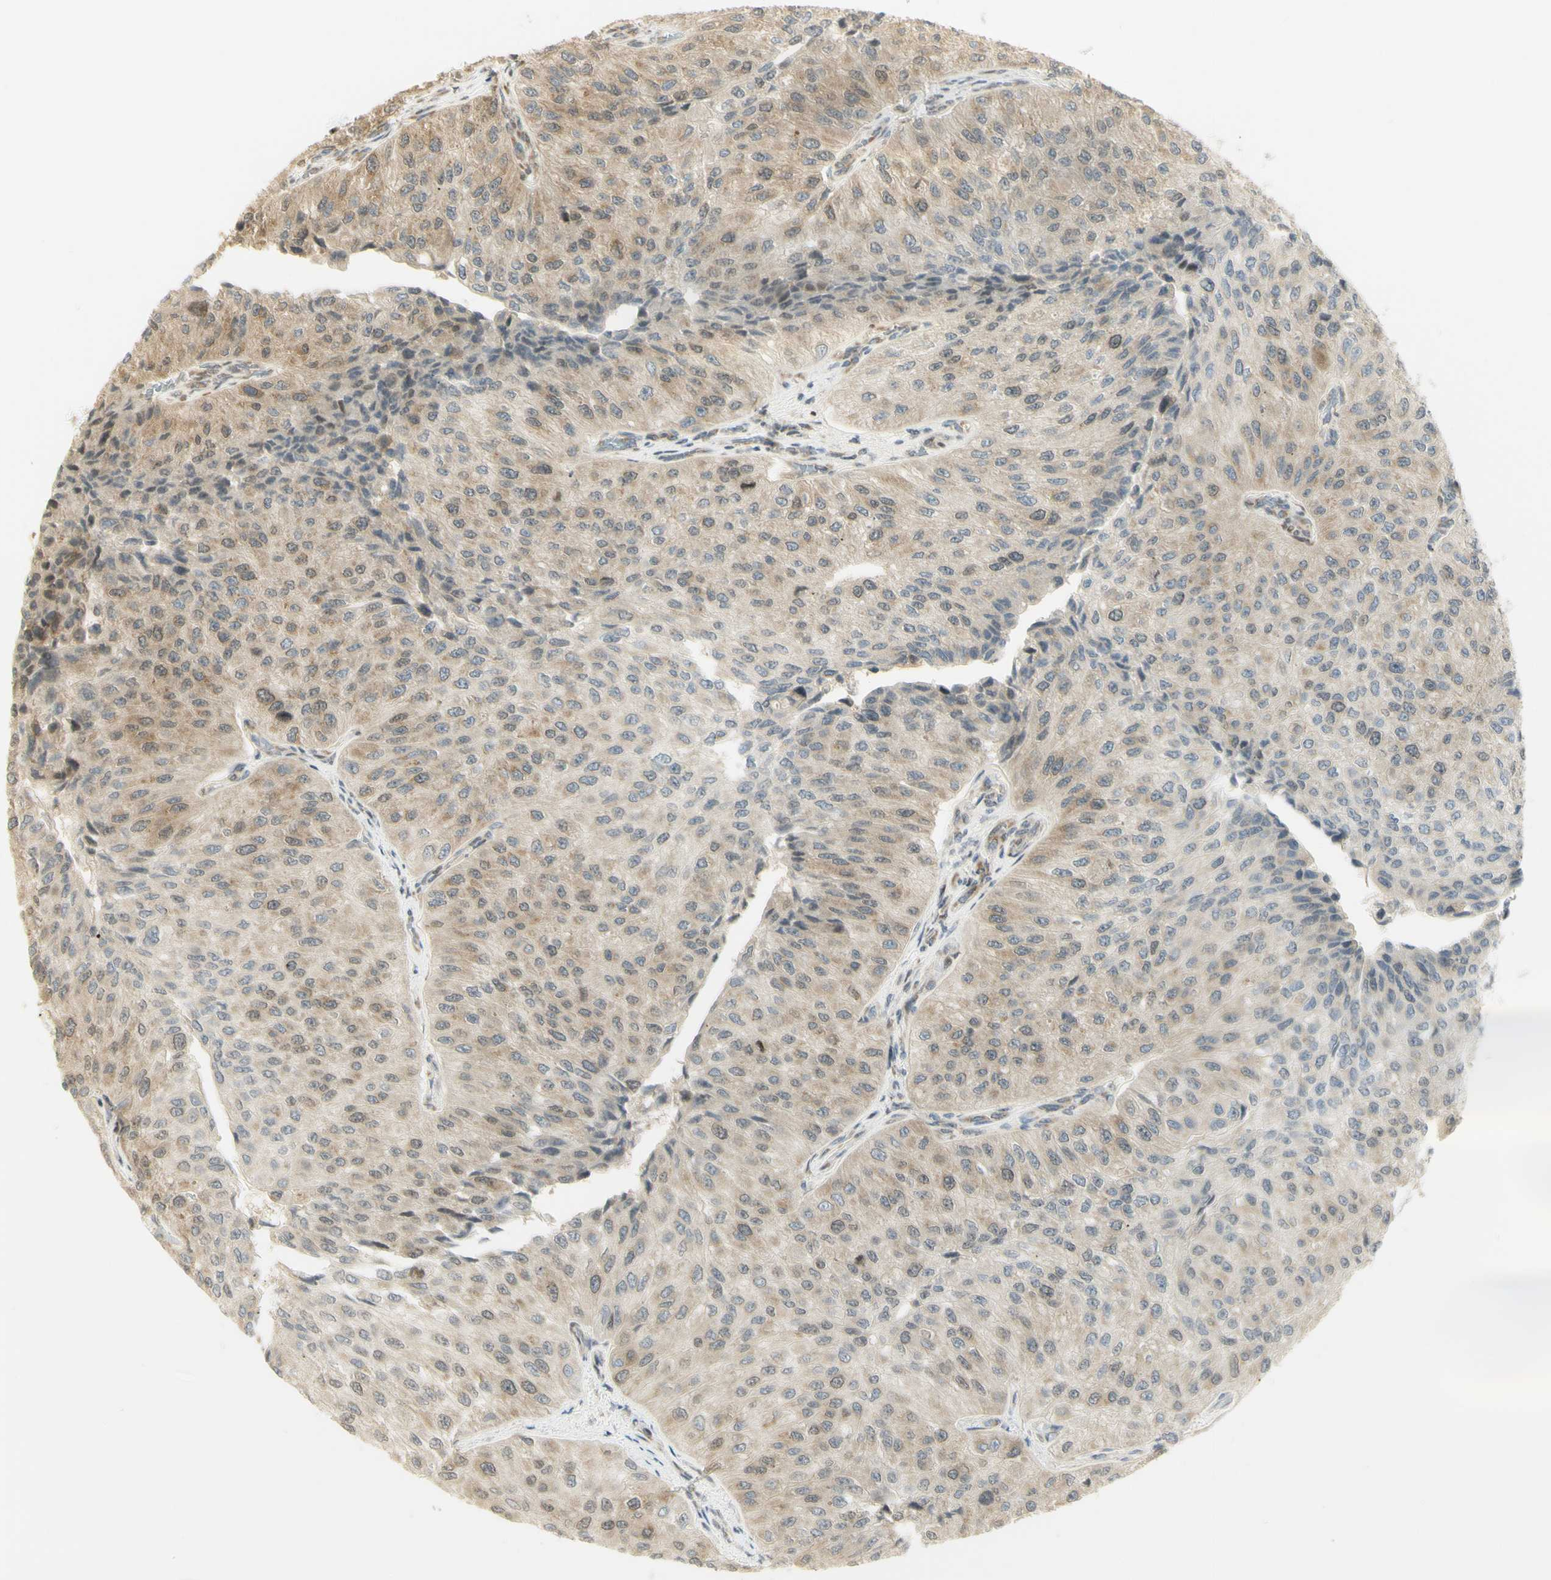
{"staining": {"intensity": "weak", "quantity": ">75%", "location": "cytoplasmic/membranous,nuclear"}, "tissue": "urothelial cancer", "cell_type": "Tumor cells", "image_type": "cancer", "snomed": [{"axis": "morphology", "description": "Urothelial carcinoma, High grade"}, {"axis": "topography", "description": "Kidney"}, {"axis": "topography", "description": "Urinary bladder"}], "caption": "Urothelial carcinoma (high-grade) was stained to show a protein in brown. There is low levels of weak cytoplasmic/membranous and nuclear positivity in approximately >75% of tumor cells. (Brightfield microscopy of DAB IHC at high magnification).", "gene": "KIF11", "patient": {"sex": "male", "age": 77}}